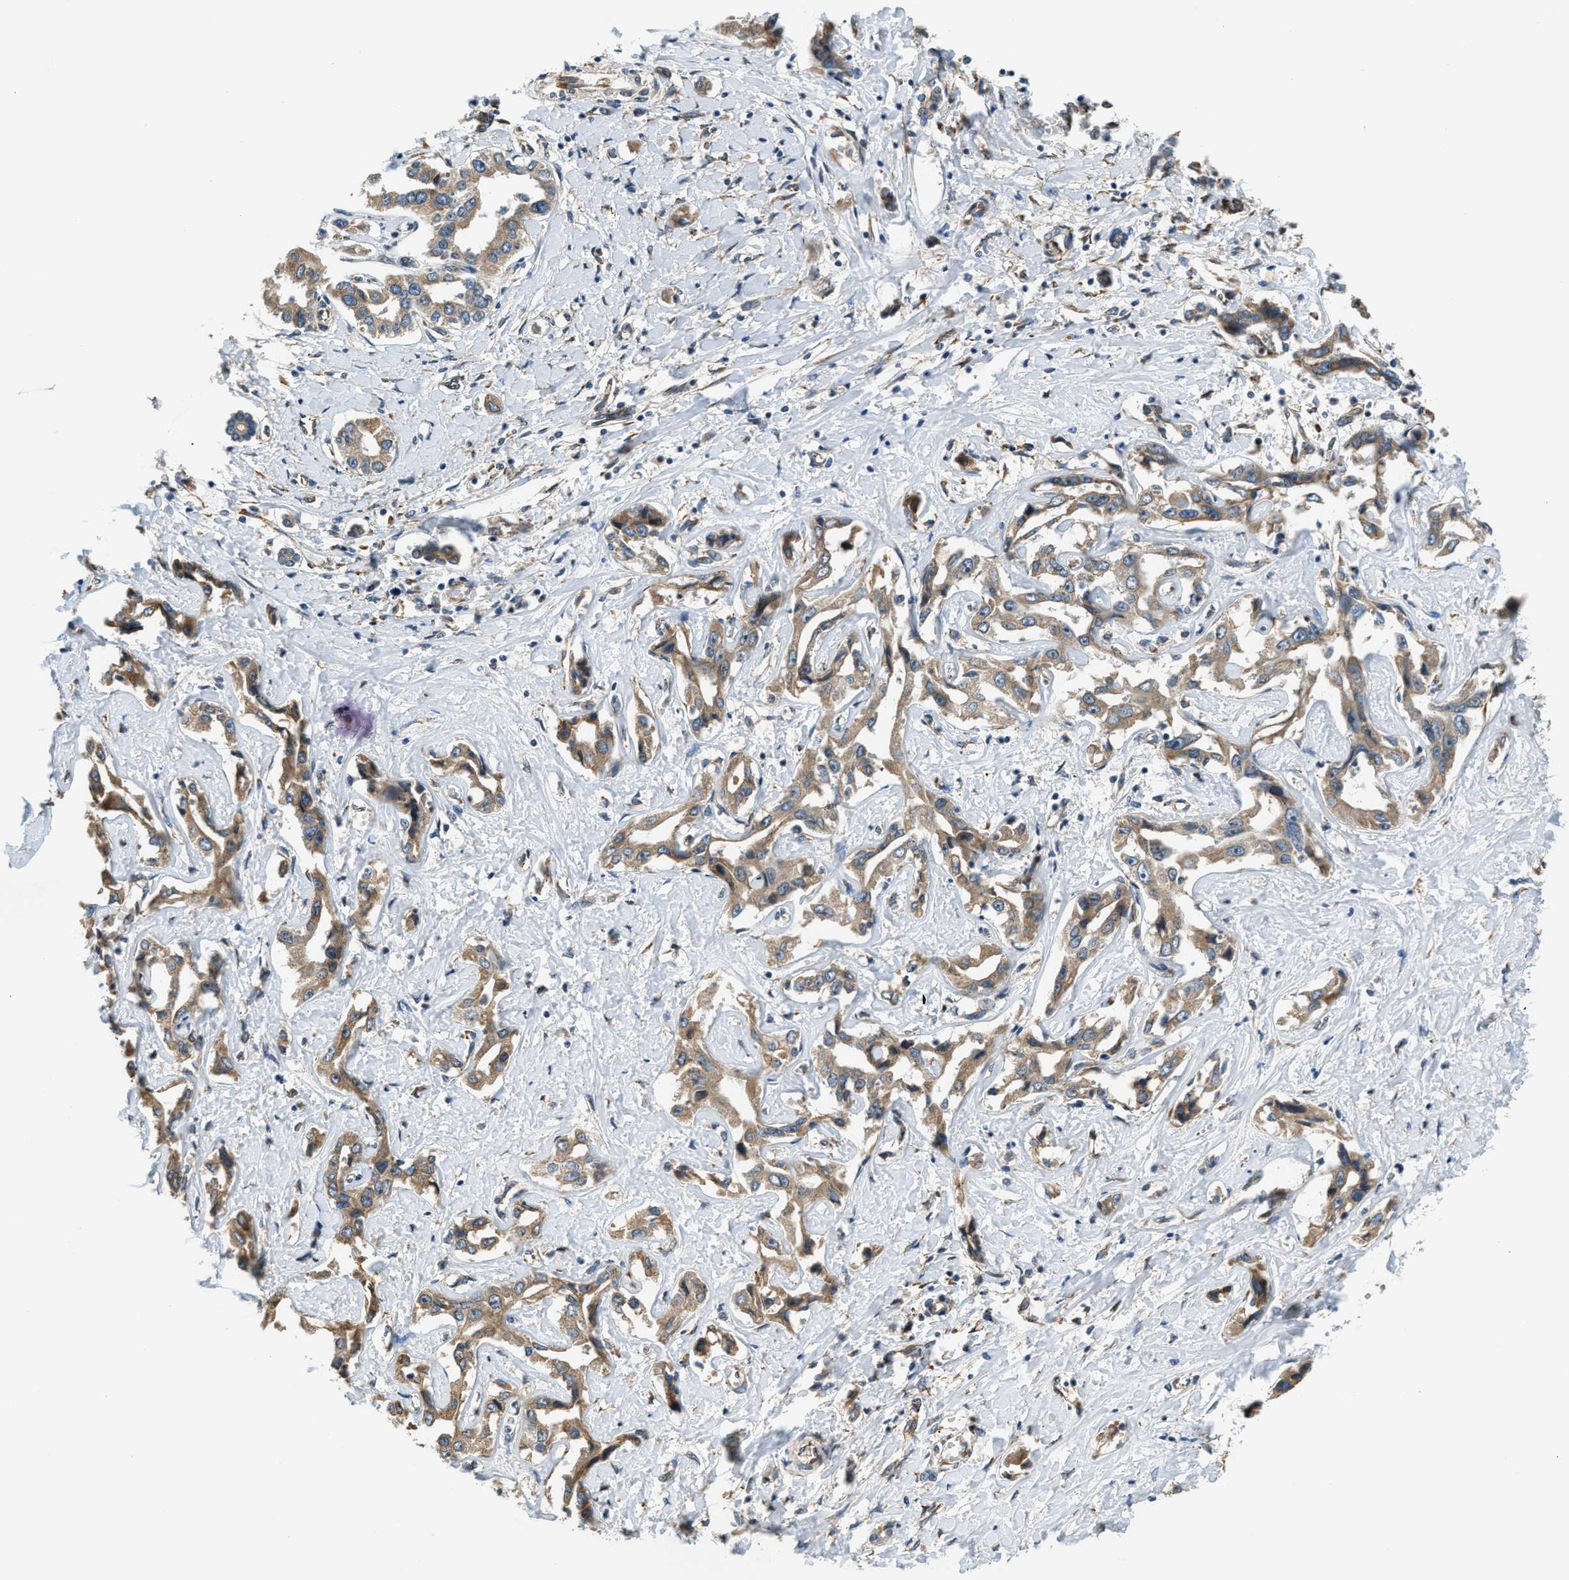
{"staining": {"intensity": "moderate", "quantity": ">75%", "location": "cytoplasmic/membranous"}, "tissue": "liver cancer", "cell_type": "Tumor cells", "image_type": "cancer", "snomed": [{"axis": "morphology", "description": "Cholangiocarcinoma"}, {"axis": "topography", "description": "Liver"}], "caption": "High-power microscopy captured an immunohistochemistry histopathology image of liver cancer (cholangiocarcinoma), revealing moderate cytoplasmic/membranous expression in approximately >75% of tumor cells.", "gene": "ALOX12", "patient": {"sex": "male", "age": 59}}